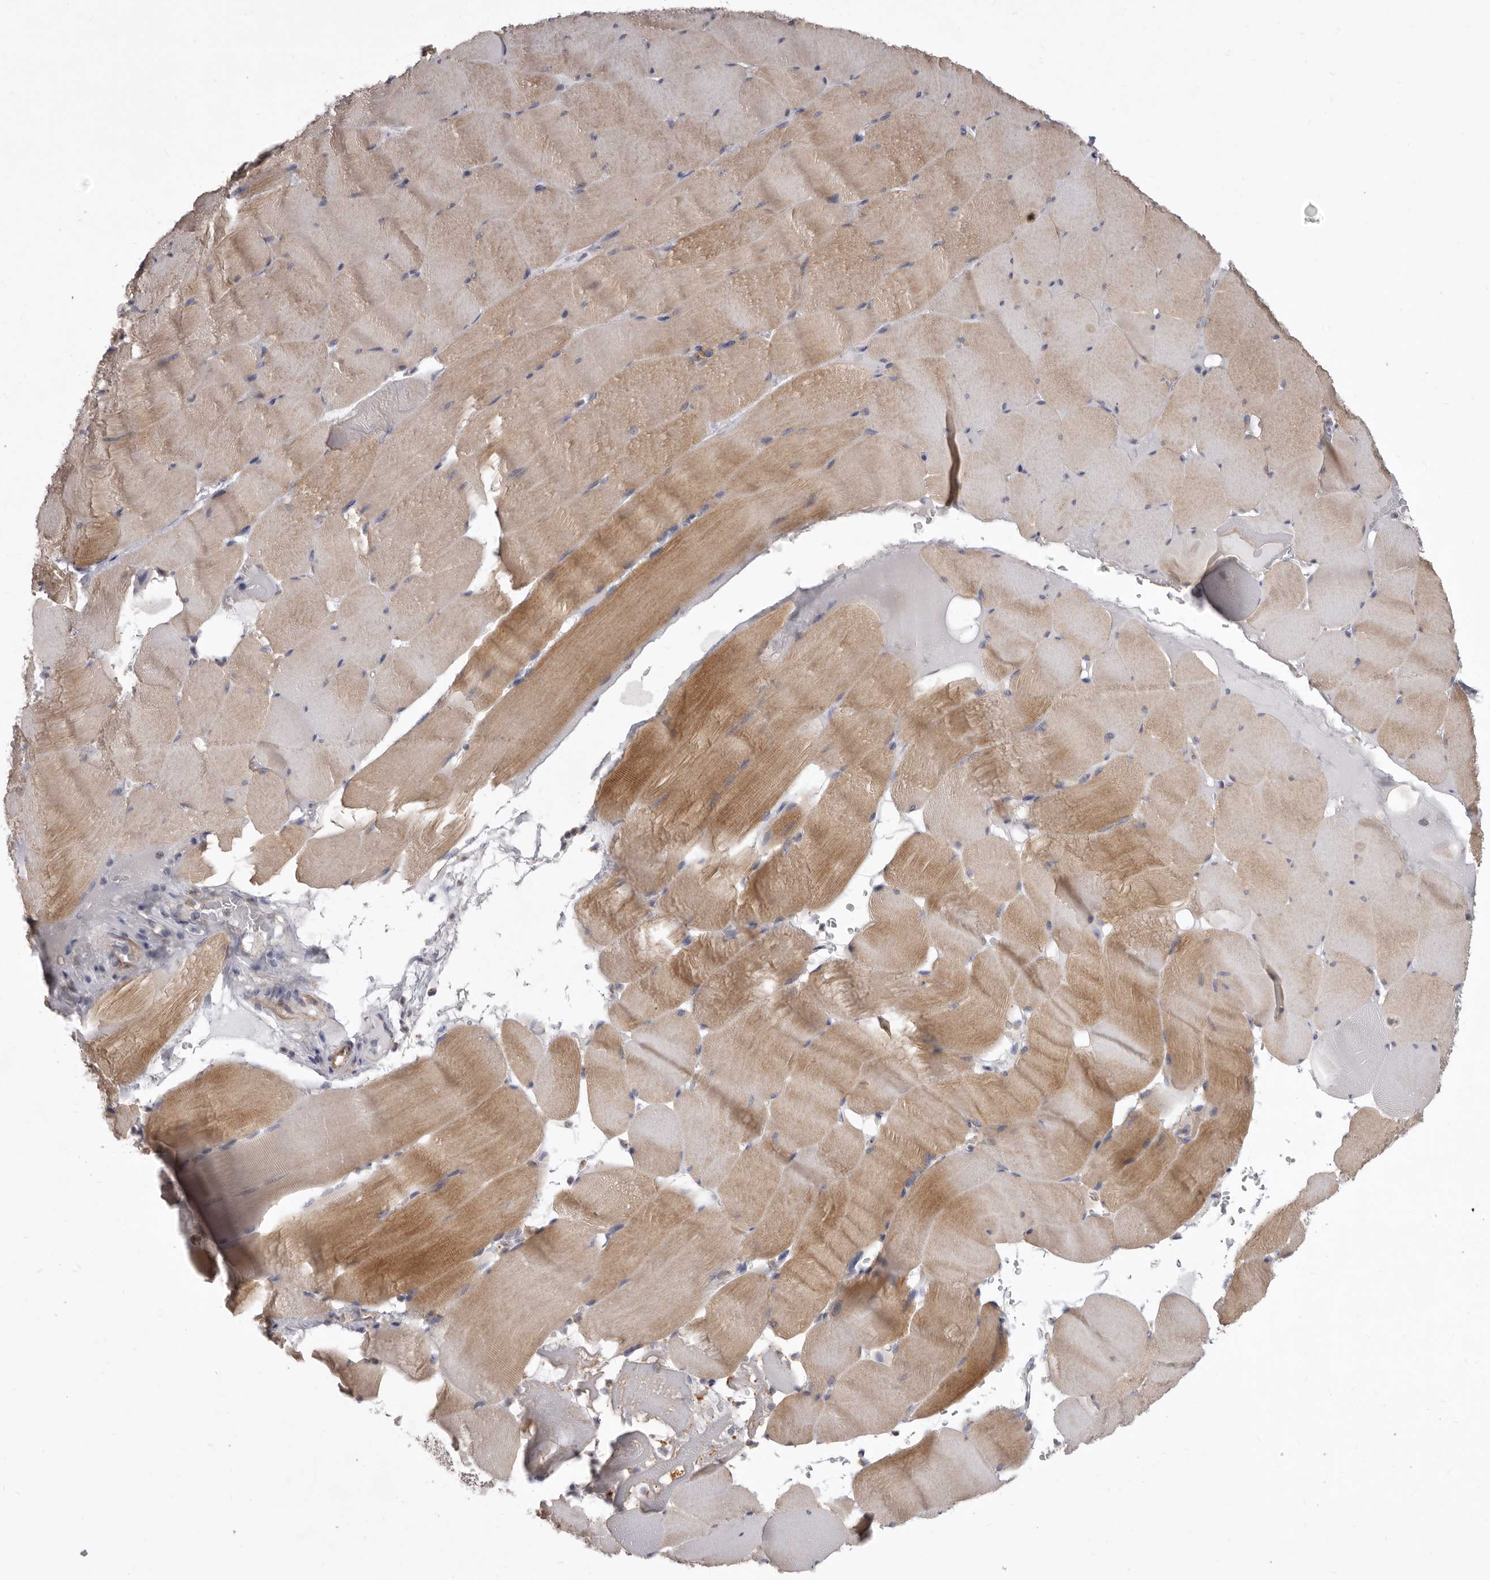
{"staining": {"intensity": "moderate", "quantity": ">75%", "location": "cytoplasmic/membranous"}, "tissue": "skeletal muscle", "cell_type": "Myocytes", "image_type": "normal", "snomed": [{"axis": "morphology", "description": "Normal tissue, NOS"}, {"axis": "topography", "description": "Skeletal muscle"}], "caption": "Moderate cytoplasmic/membranous expression for a protein is identified in approximately >75% of myocytes of unremarkable skeletal muscle using IHC.", "gene": "P2RX6", "patient": {"sex": "male", "age": 62}}